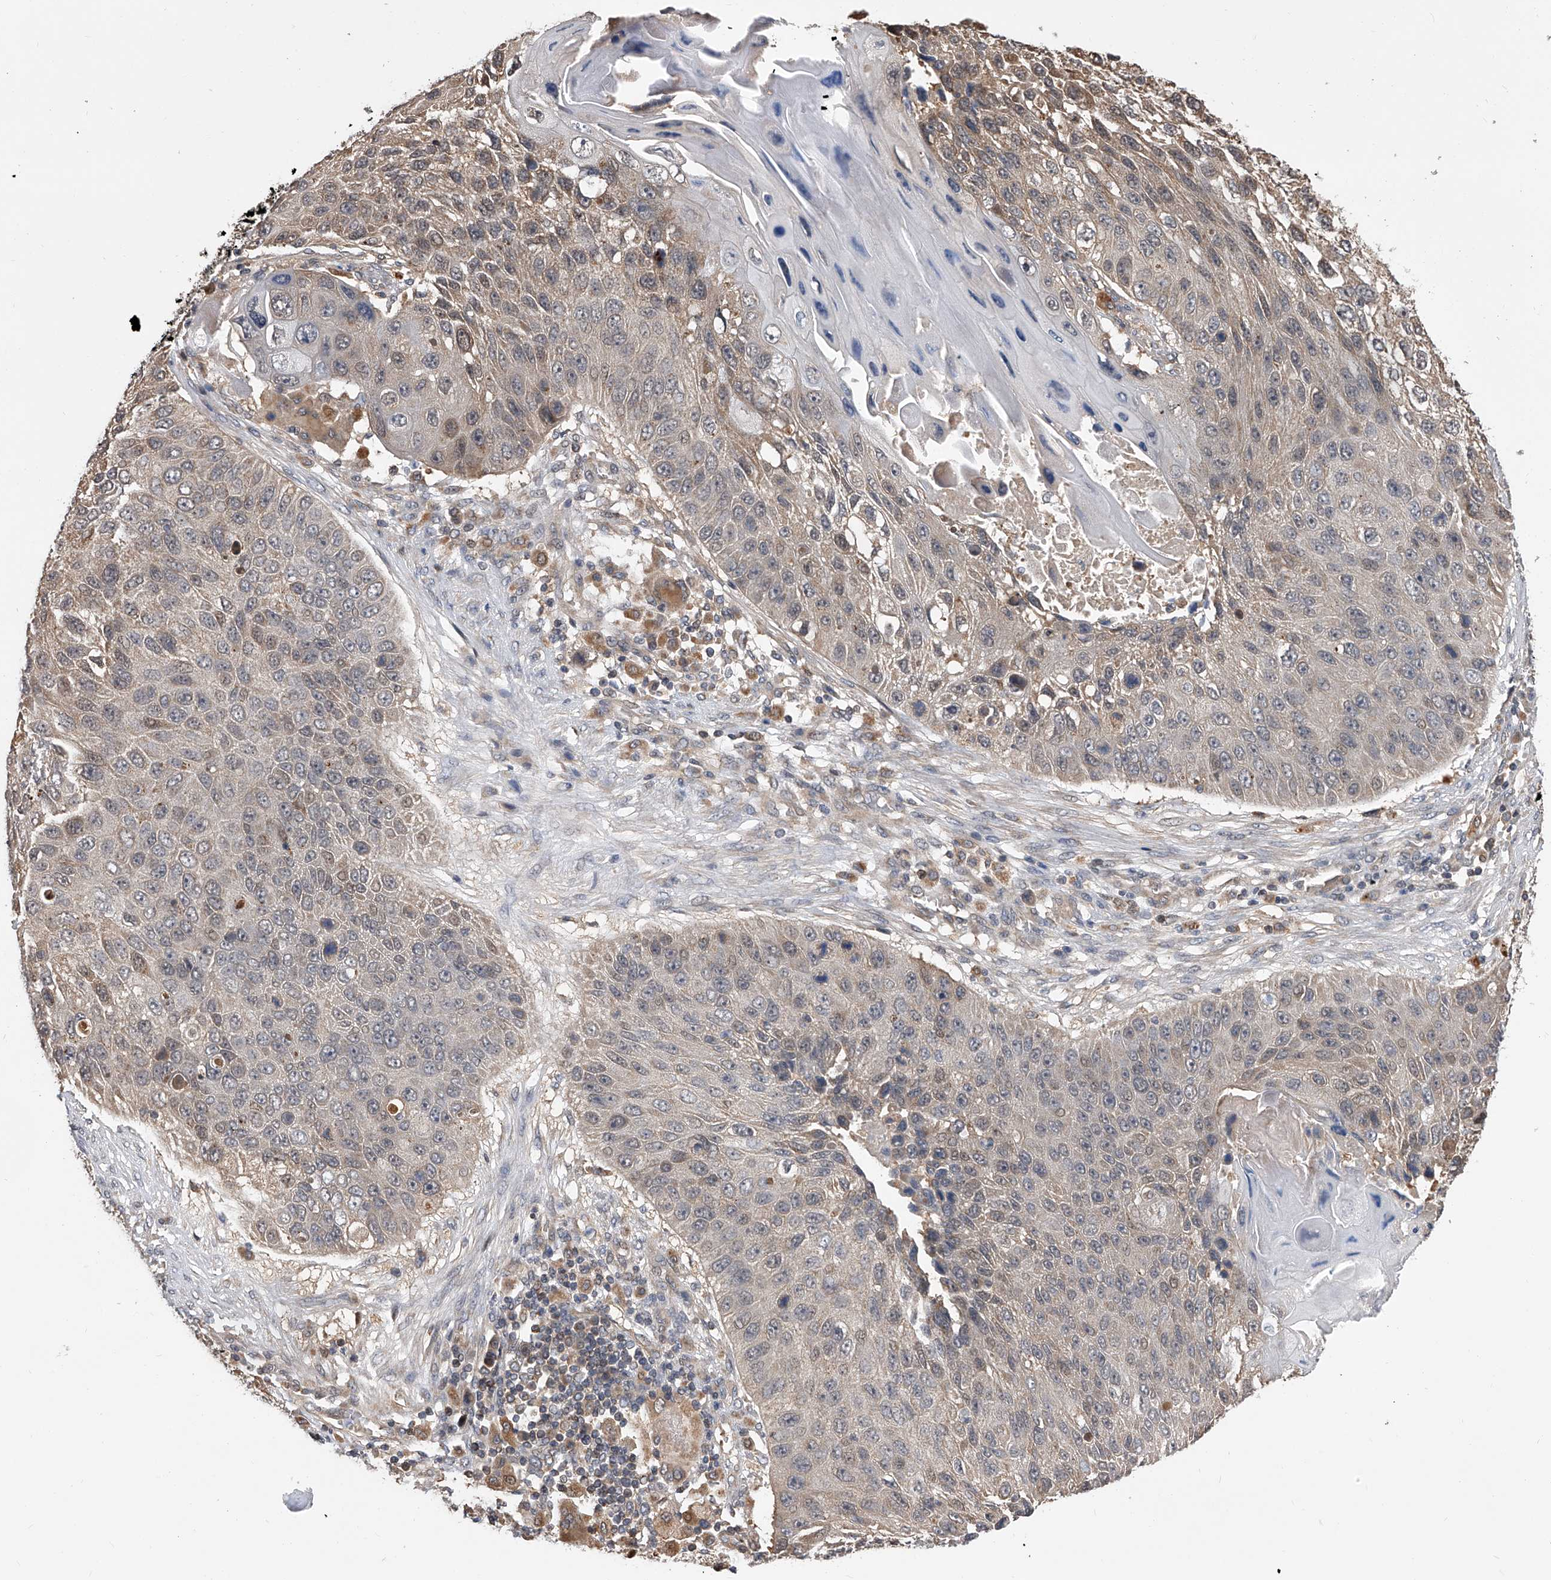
{"staining": {"intensity": "weak", "quantity": "<25%", "location": "cytoplasmic/membranous,nuclear"}, "tissue": "lung cancer", "cell_type": "Tumor cells", "image_type": "cancer", "snomed": [{"axis": "morphology", "description": "Squamous cell carcinoma, NOS"}, {"axis": "topography", "description": "Lung"}], "caption": "Immunohistochemistry (IHC) micrograph of human squamous cell carcinoma (lung) stained for a protein (brown), which demonstrates no expression in tumor cells.", "gene": "GMDS", "patient": {"sex": "male", "age": 61}}